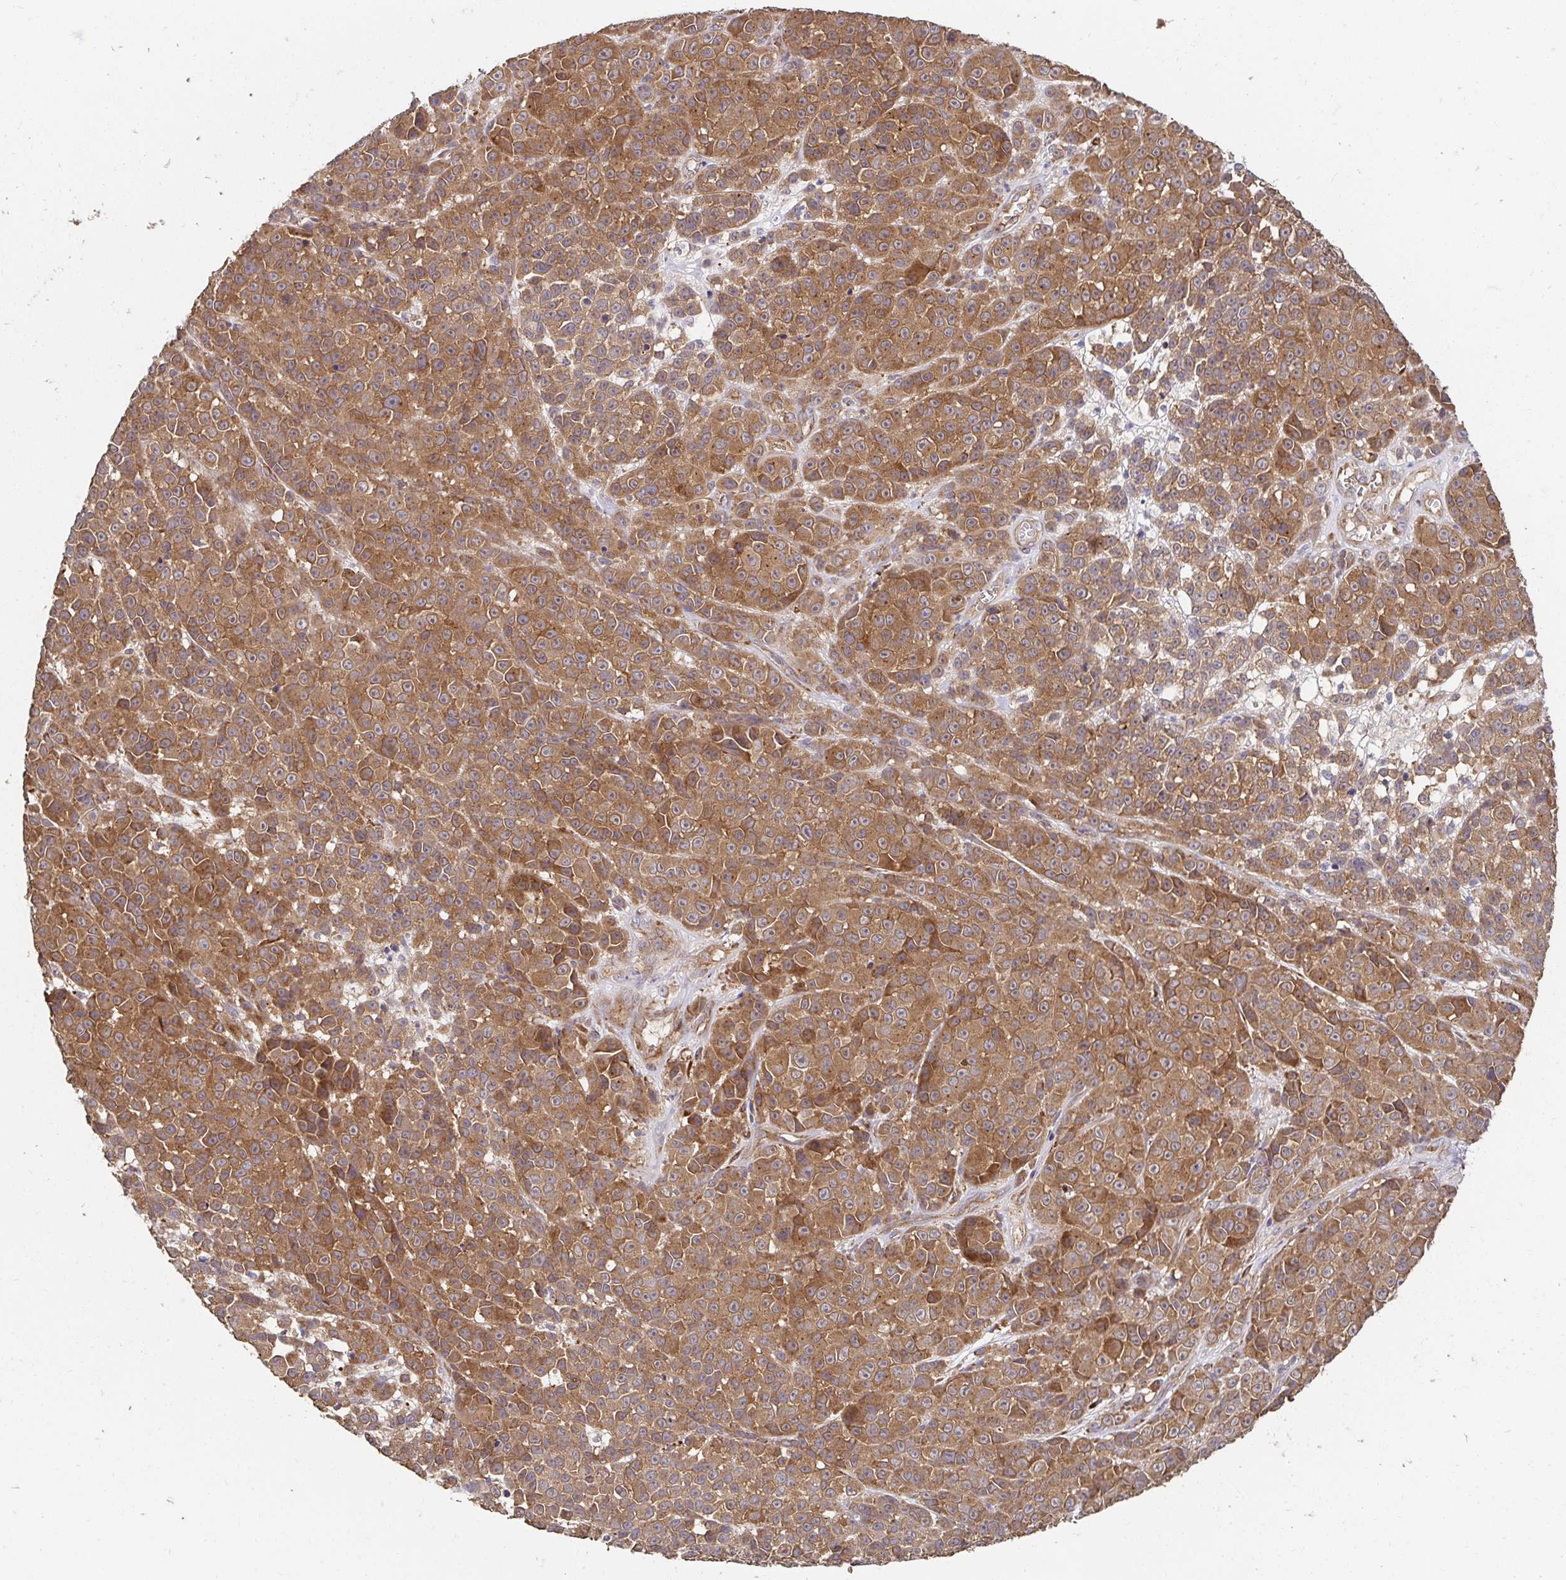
{"staining": {"intensity": "moderate", "quantity": ">75%", "location": "cytoplasmic/membranous"}, "tissue": "melanoma", "cell_type": "Tumor cells", "image_type": "cancer", "snomed": [{"axis": "morphology", "description": "Malignant melanoma, NOS"}, {"axis": "topography", "description": "Skin"}, {"axis": "topography", "description": "Skin of back"}], "caption": "Malignant melanoma stained with IHC exhibits moderate cytoplasmic/membranous staining in about >75% of tumor cells.", "gene": "APBB1", "patient": {"sex": "male", "age": 91}}